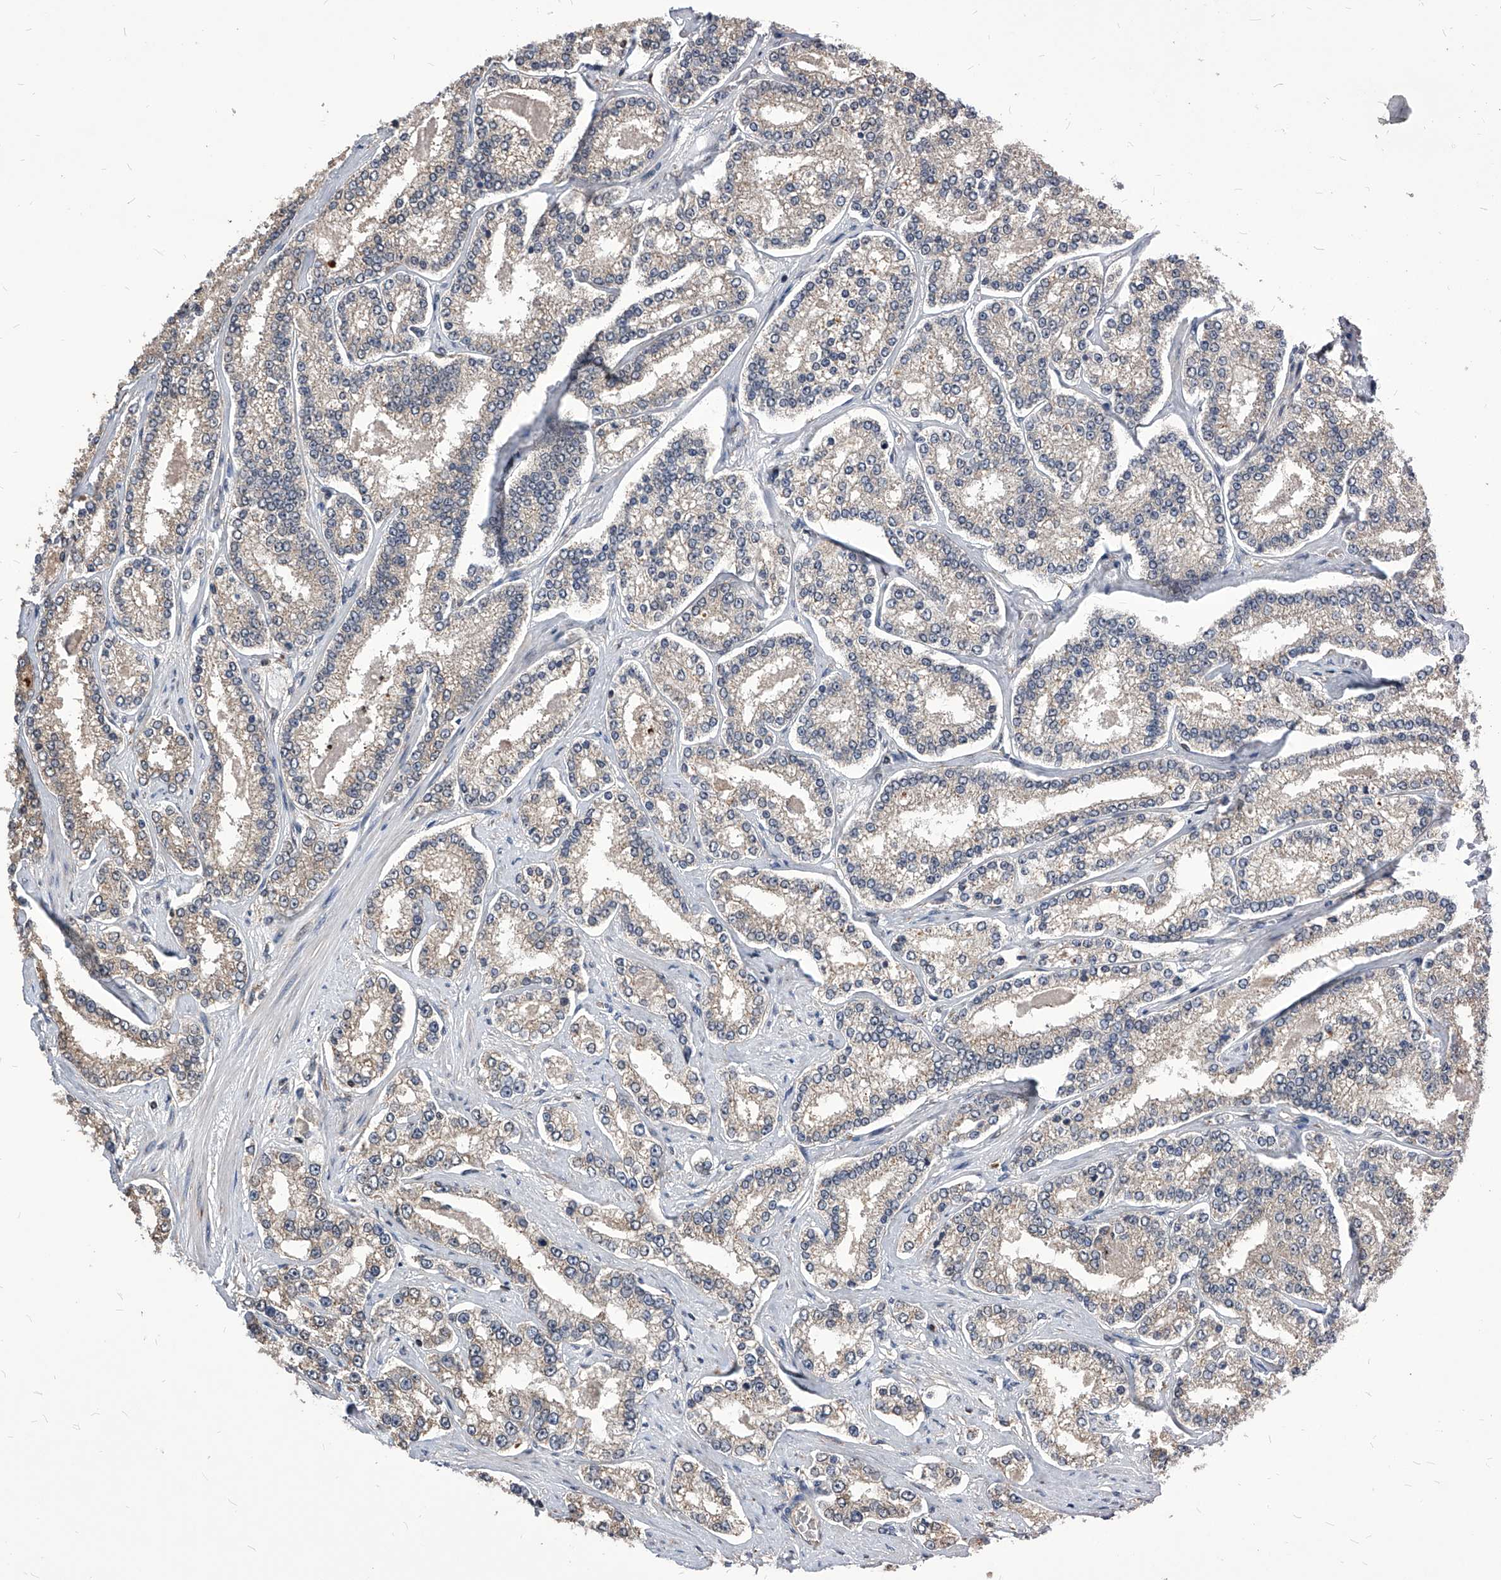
{"staining": {"intensity": "negative", "quantity": "none", "location": "none"}, "tissue": "prostate cancer", "cell_type": "Tumor cells", "image_type": "cancer", "snomed": [{"axis": "morphology", "description": "Normal tissue, NOS"}, {"axis": "morphology", "description": "Adenocarcinoma, High grade"}, {"axis": "topography", "description": "Prostate"}], "caption": "IHC photomicrograph of prostate high-grade adenocarcinoma stained for a protein (brown), which displays no expression in tumor cells.", "gene": "ID1", "patient": {"sex": "male", "age": 83}}